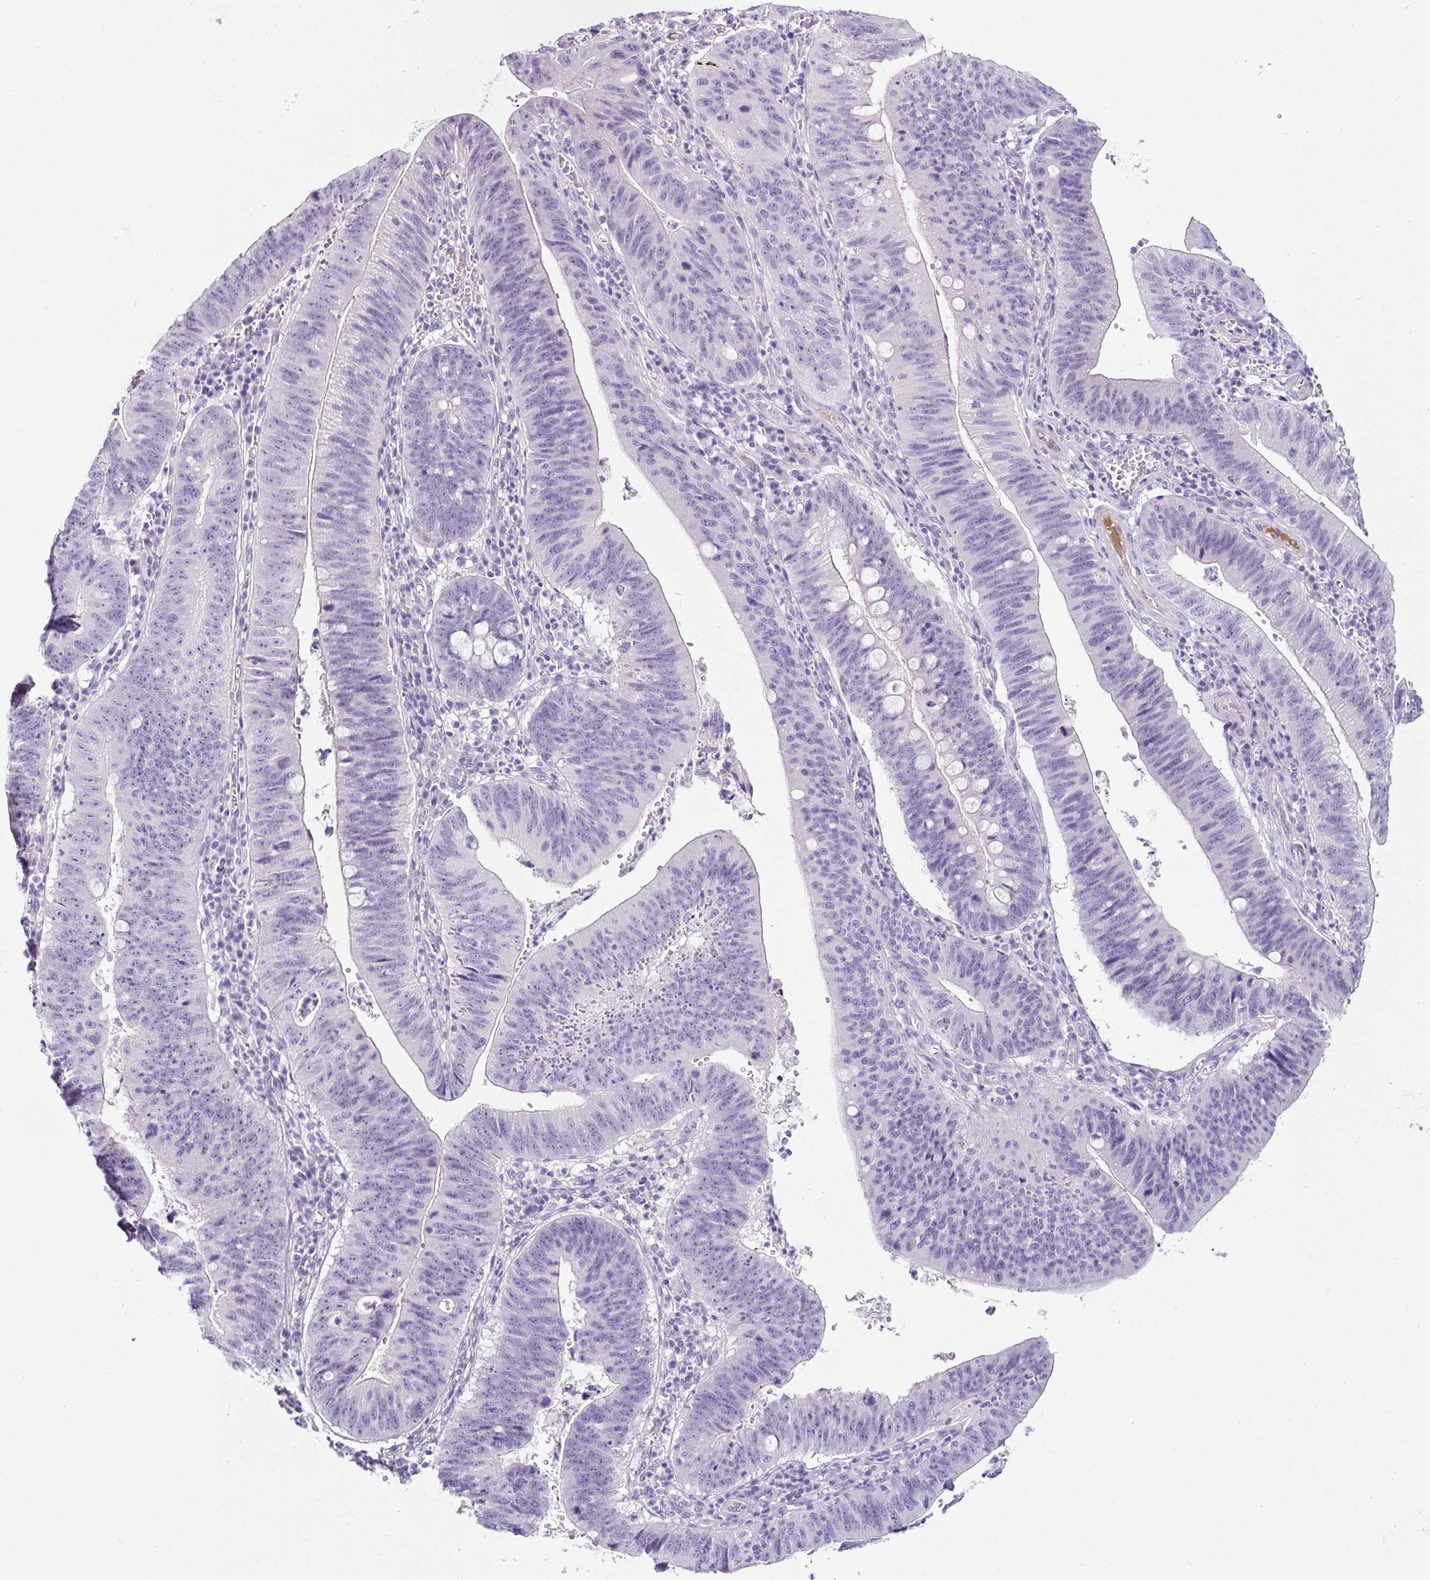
{"staining": {"intensity": "negative", "quantity": "none", "location": "none"}, "tissue": "stomach cancer", "cell_type": "Tumor cells", "image_type": "cancer", "snomed": [{"axis": "morphology", "description": "Adenocarcinoma, NOS"}, {"axis": "topography", "description": "Stomach"}], "caption": "Immunohistochemistry (IHC) of stomach cancer (adenocarcinoma) demonstrates no positivity in tumor cells.", "gene": "OR14A2", "patient": {"sex": "male", "age": 59}}